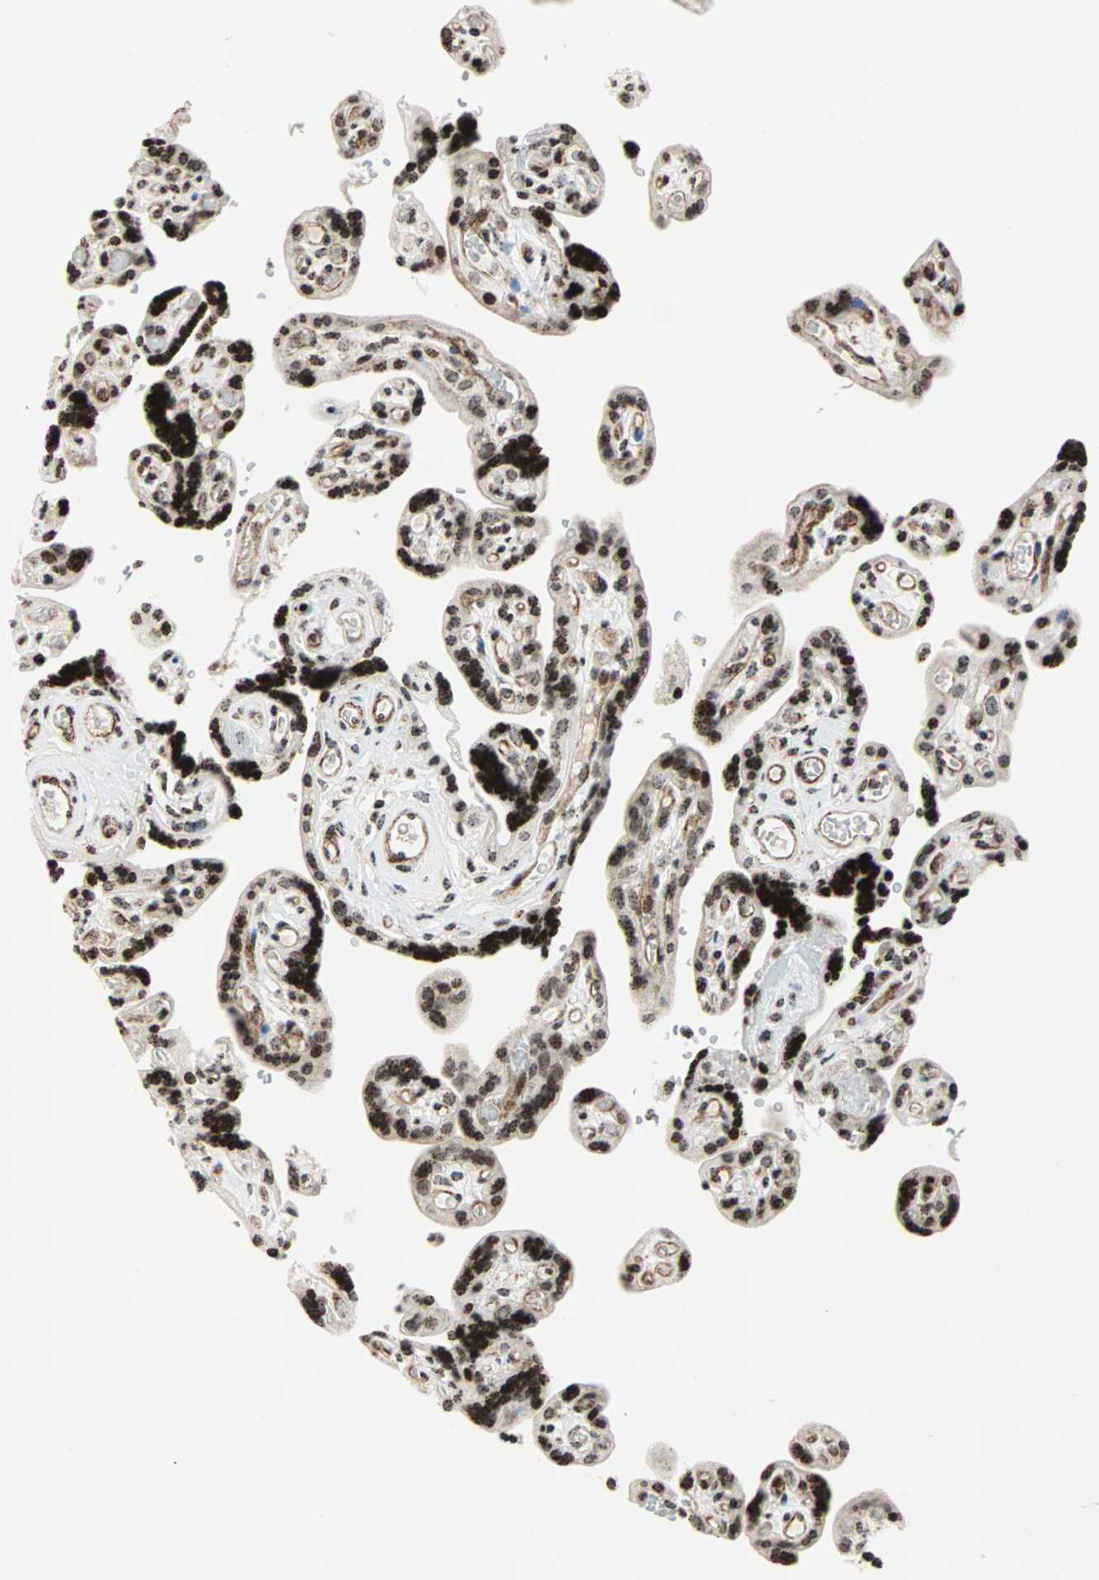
{"staining": {"intensity": "moderate", "quantity": ">75%", "location": "nuclear"}, "tissue": "placenta", "cell_type": "Trophoblastic cells", "image_type": "normal", "snomed": [{"axis": "morphology", "description": "Normal tissue, NOS"}, {"axis": "topography", "description": "Placenta"}], "caption": "Immunohistochemical staining of unremarkable human placenta demonstrates >75% levels of moderate nuclear protein positivity in approximately >75% of trophoblastic cells. The protein is shown in brown color, while the nuclei are stained blue.", "gene": "CENPA", "patient": {"sex": "female", "age": 30}}